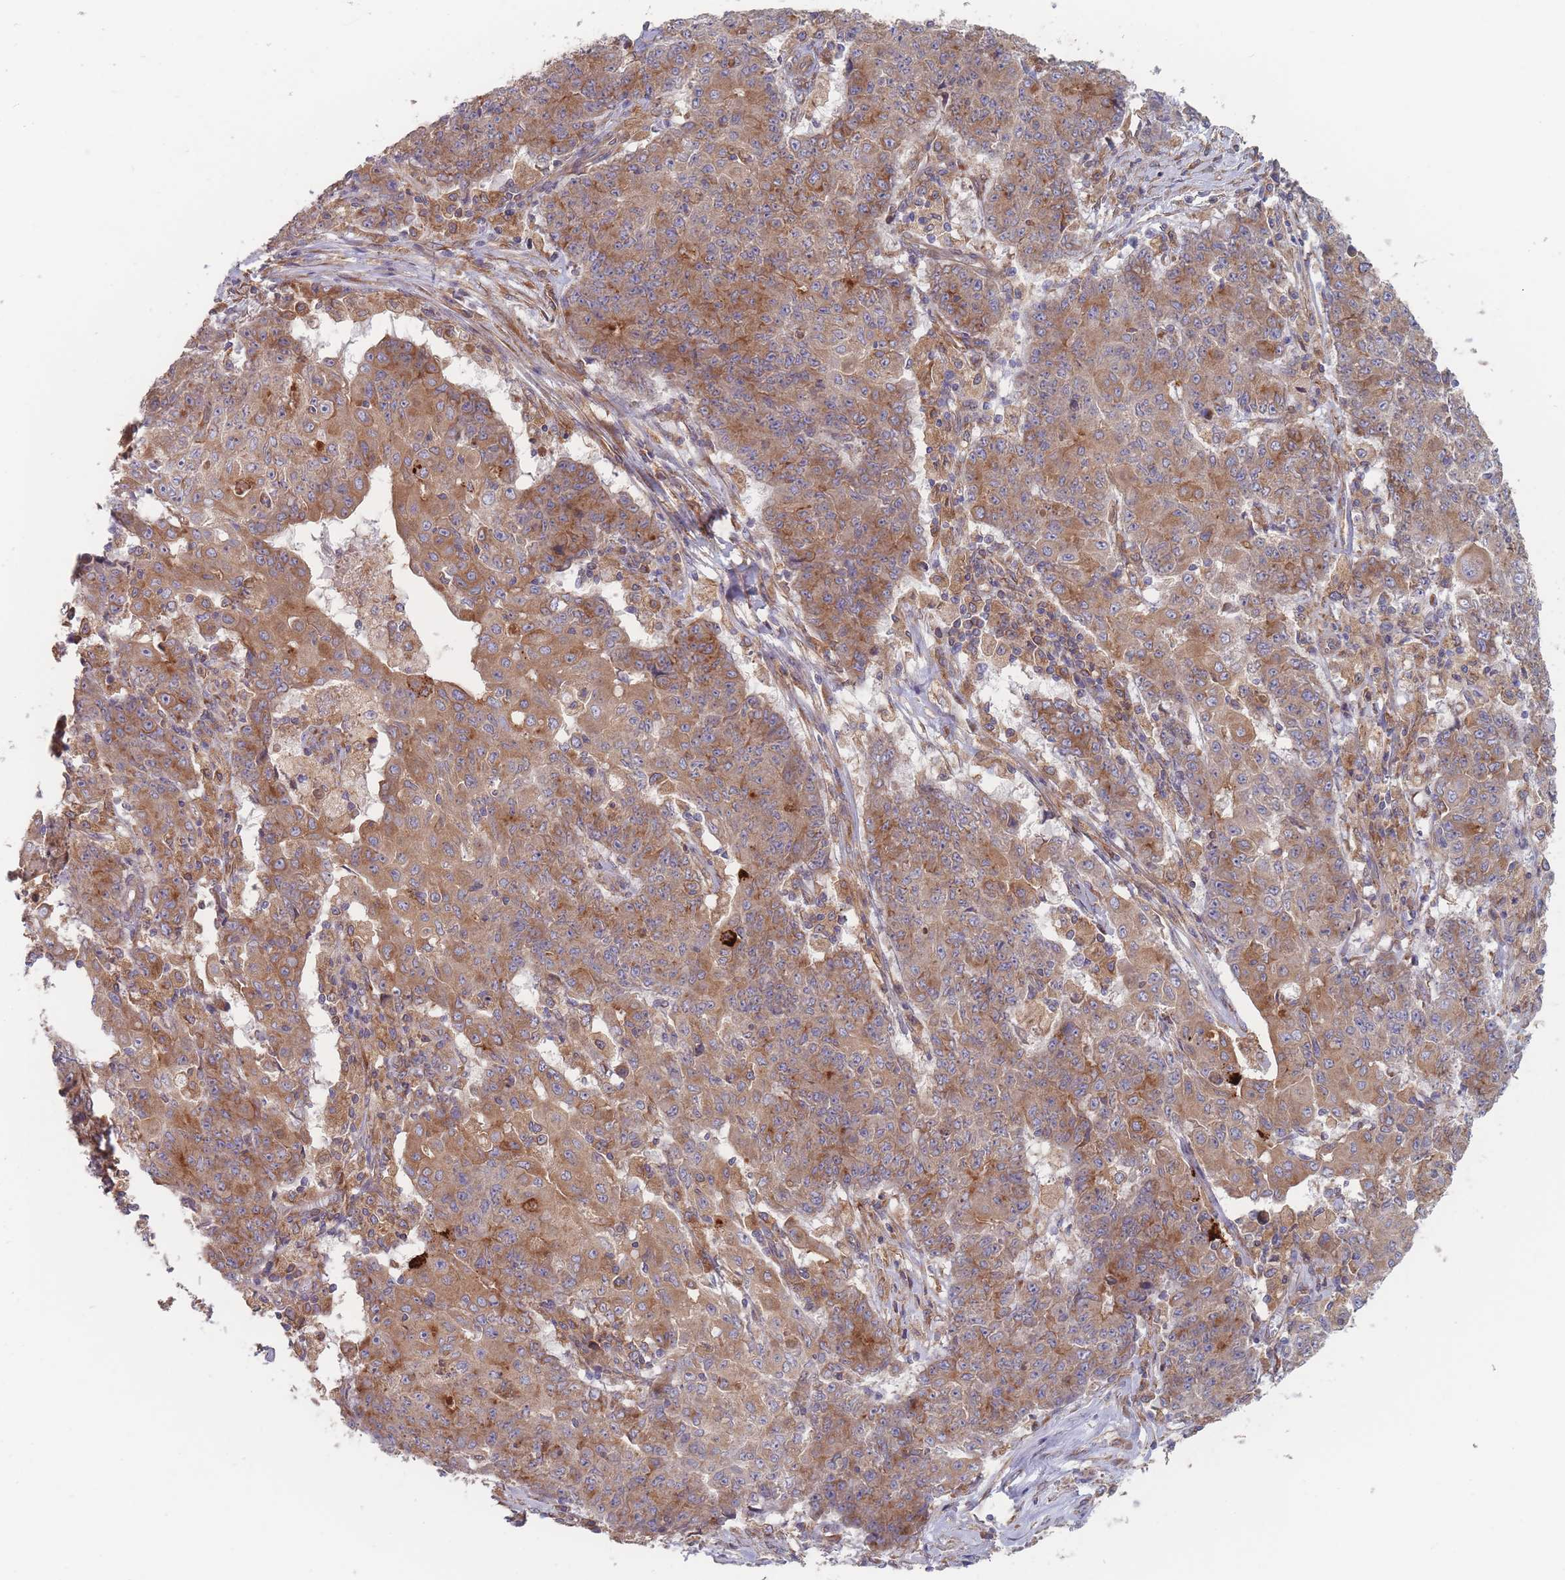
{"staining": {"intensity": "moderate", "quantity": ">75%", "location": "cytoplasmic/membranous"}, "tissue": "ovarian cancer", "cell_type": "Tumor cells", "image_type": "cancer", "snomed": [{"axis": "morphology", "description": "Carcinoma, endometroid"}, {"axis": "topography", "description": "Ovary"}], "caption": "Ovarian cancer stained with a brown dye shows moderate cytoplasmic/membranous positive expression in approximately >75% of tumor cells.", "gene": "KDSR", "patient": {"sex": "female", "age": 42}}